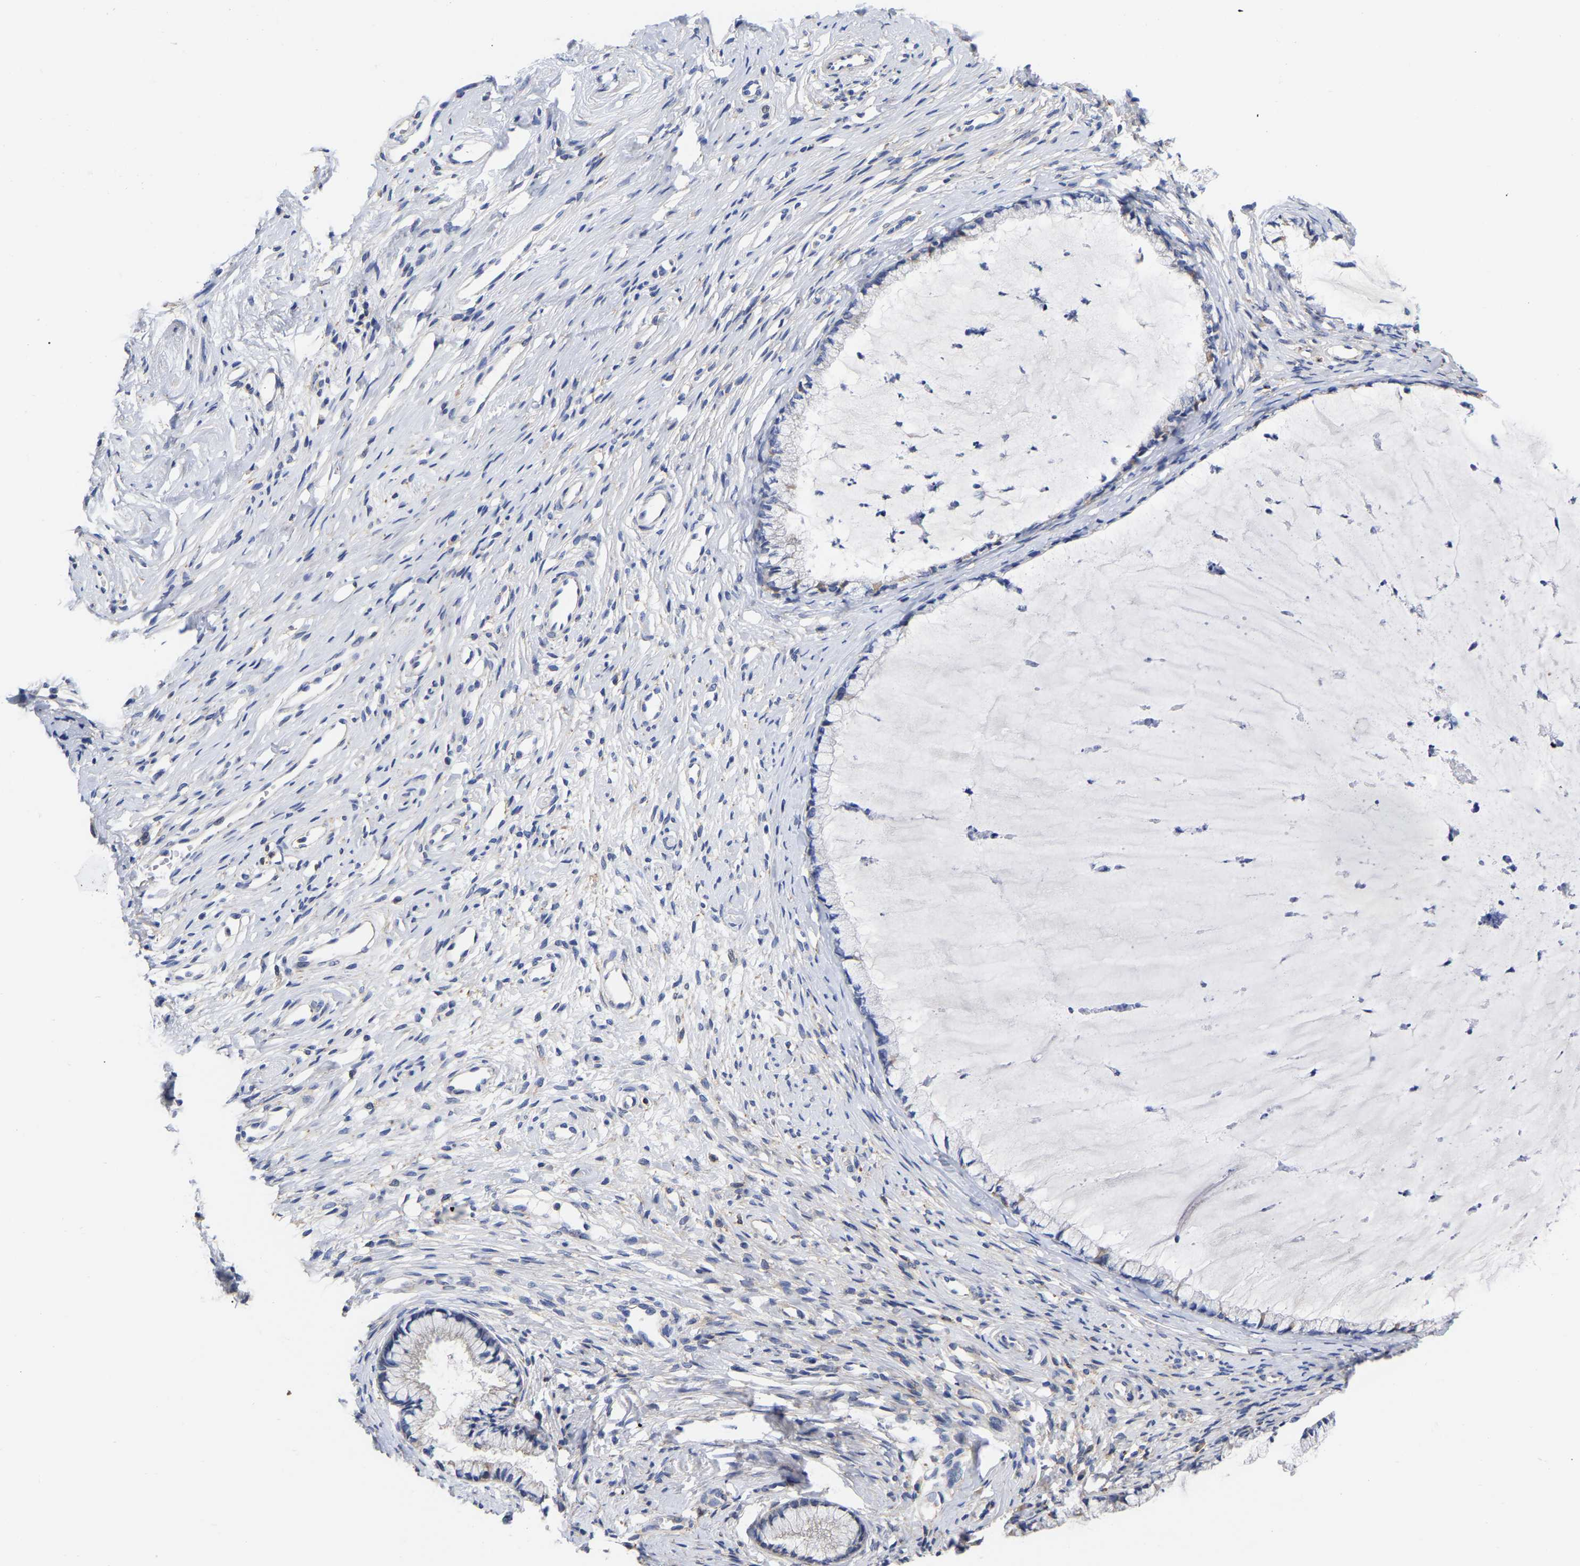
{"staining": {"intensity": "moderate", "quantity": "<25%", "location": "cytoplasmic/membranous"}, "tissue": "cervix", "cell_type": "Glandular cells", "image_type": "normal", "snomed": [{"axis": "morphology", "description": "Normal tissue, NOS"}, {"axis": "topography", "description": "Cervix"}], "caption": "Approximately <25% of glandular cells in benign cervix demonstrate moderate cytoplasmic/membranous protein staining as visualized by brown immunohistochemical staining.", "gene": "CFAP298", "patient": {"sex": "female", "age": 77}}